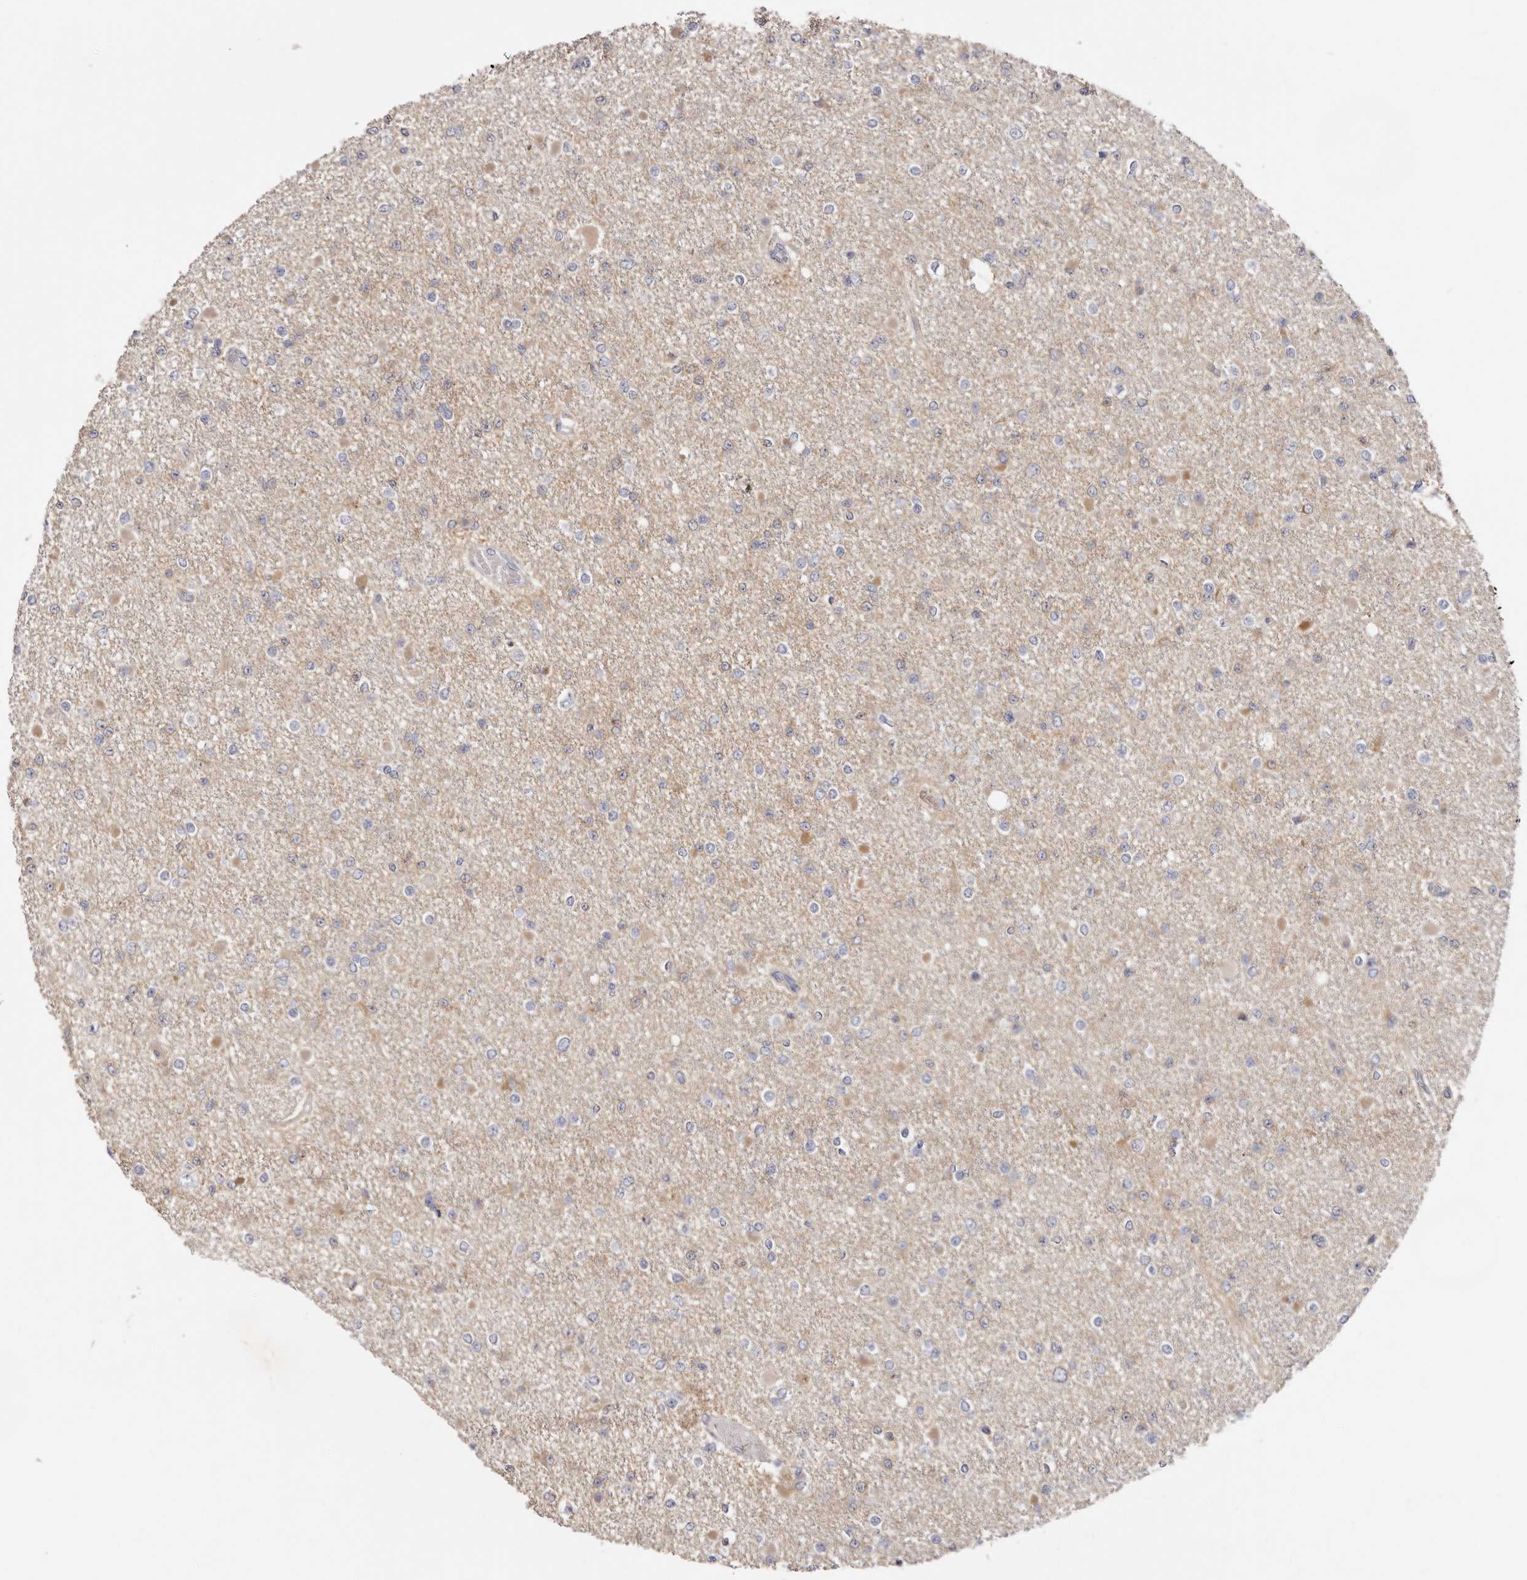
{"staining": {"intensity": "negative", "quantity": "none", "location": "none"}, "tissue": "glioma", "cell_type": "Tumor cells", "image_type": "cancer", "snomed": [{"axis": "morphology", "description": "Glioma, malignant, Low grade"}, {"axis": "topography", "description": "Brain"}], "caption": "Protein analysis of glioma displays no significant positivity in tumor cells.", "gene": "STK16", "patient": {"sex": "female", "age": 22}}